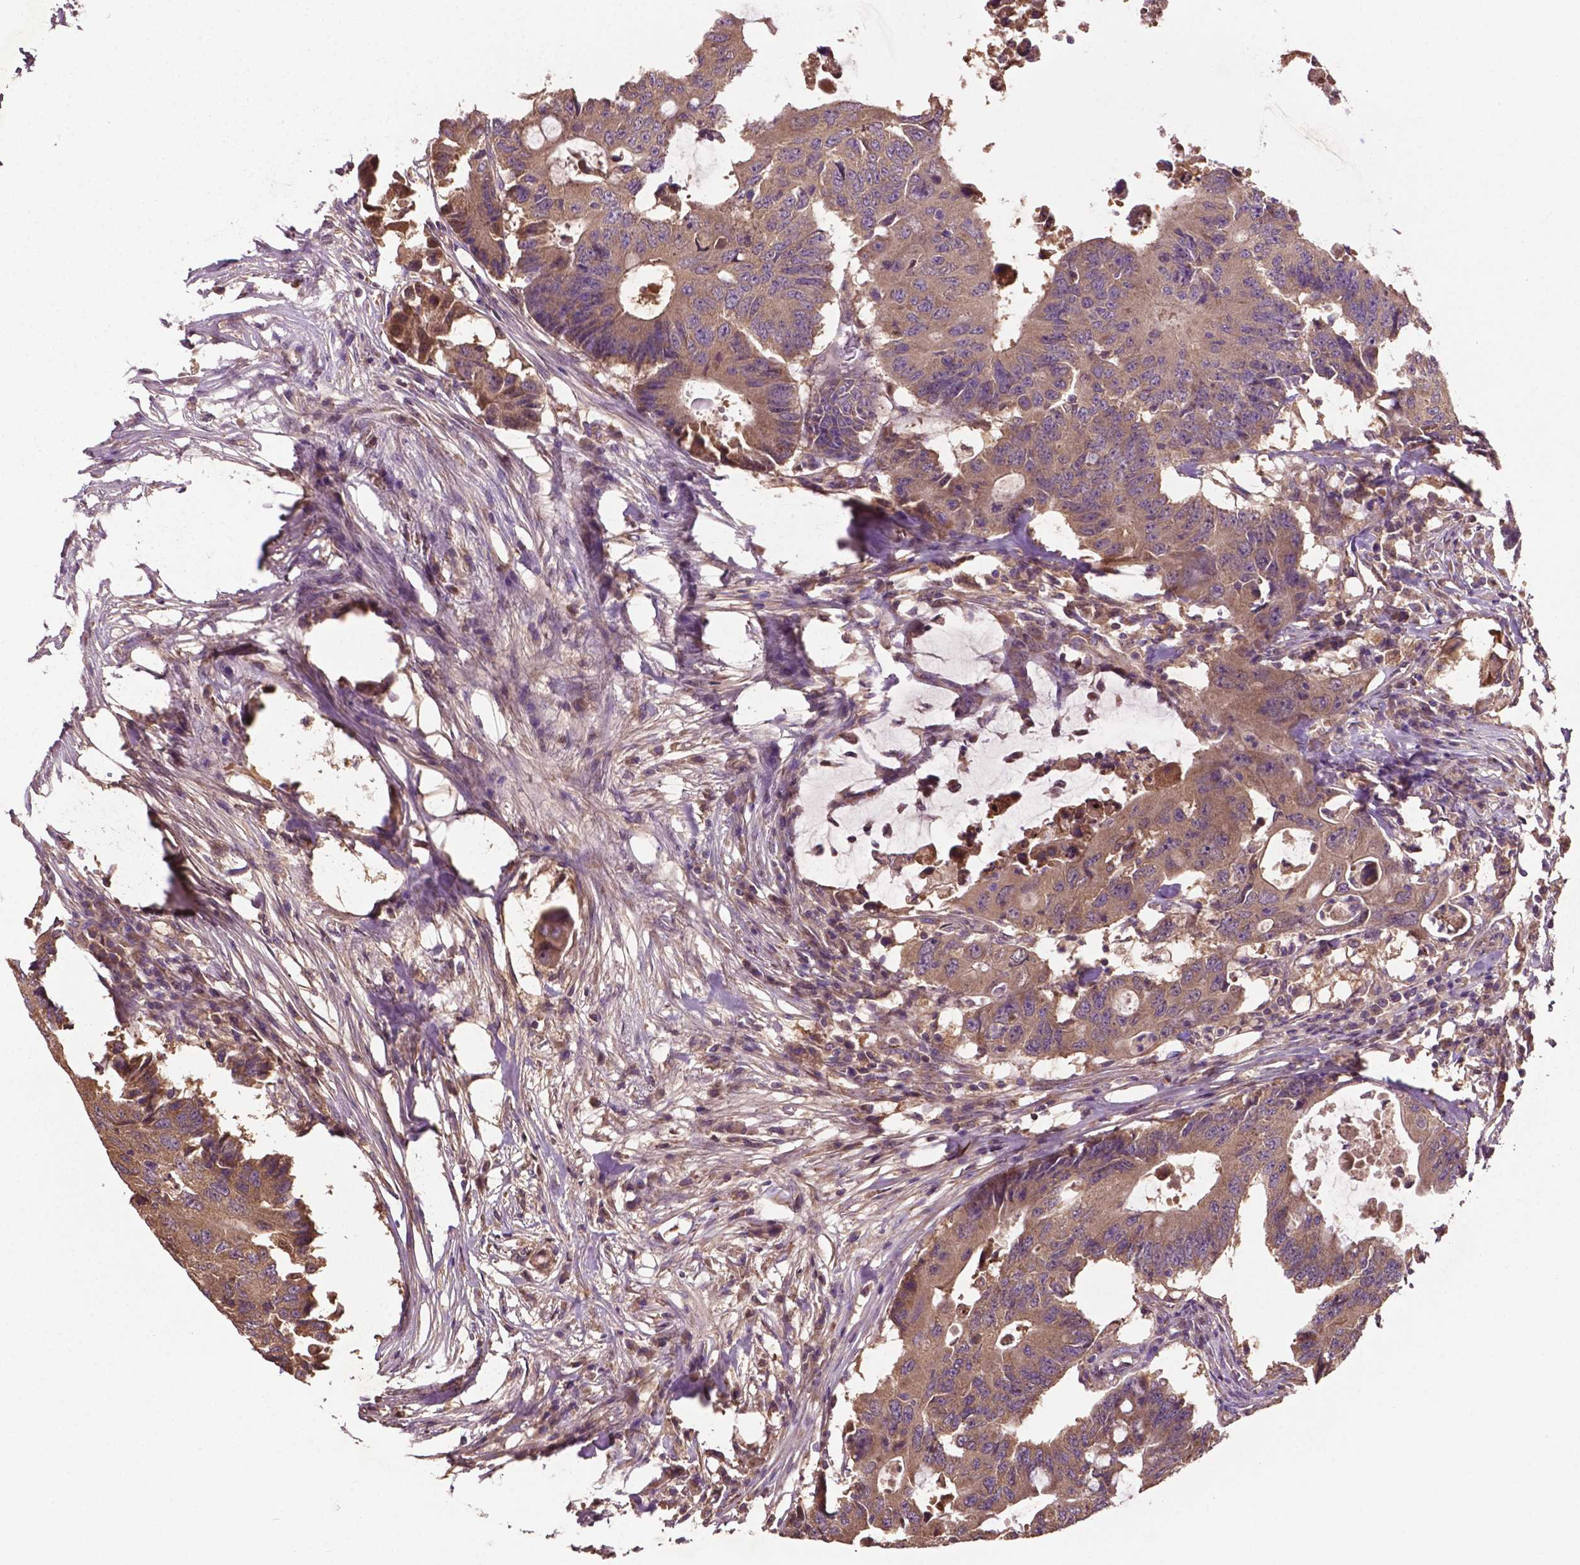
{"staining": {"intensity": "moderate", "quantity": ">75%", "location": "cytoplasmic/membranous"}, "tissue": "colorectal cancer", "cell_type": "Tumor cells", "image_type": "cancer", "snomed": [{"axis": "morphology", "description": "Adenocarcinoma, NOS"}, {"axis": "topography", "description": "Colon"}], "caption": "Tumor cells display medium levels of moderate cytoplasmic/membranous staining in approximately >75% of cells in colorectal adenocarcinoma.", "gene": "GJA9", "patient": {"sex": "male", "age": 71}}